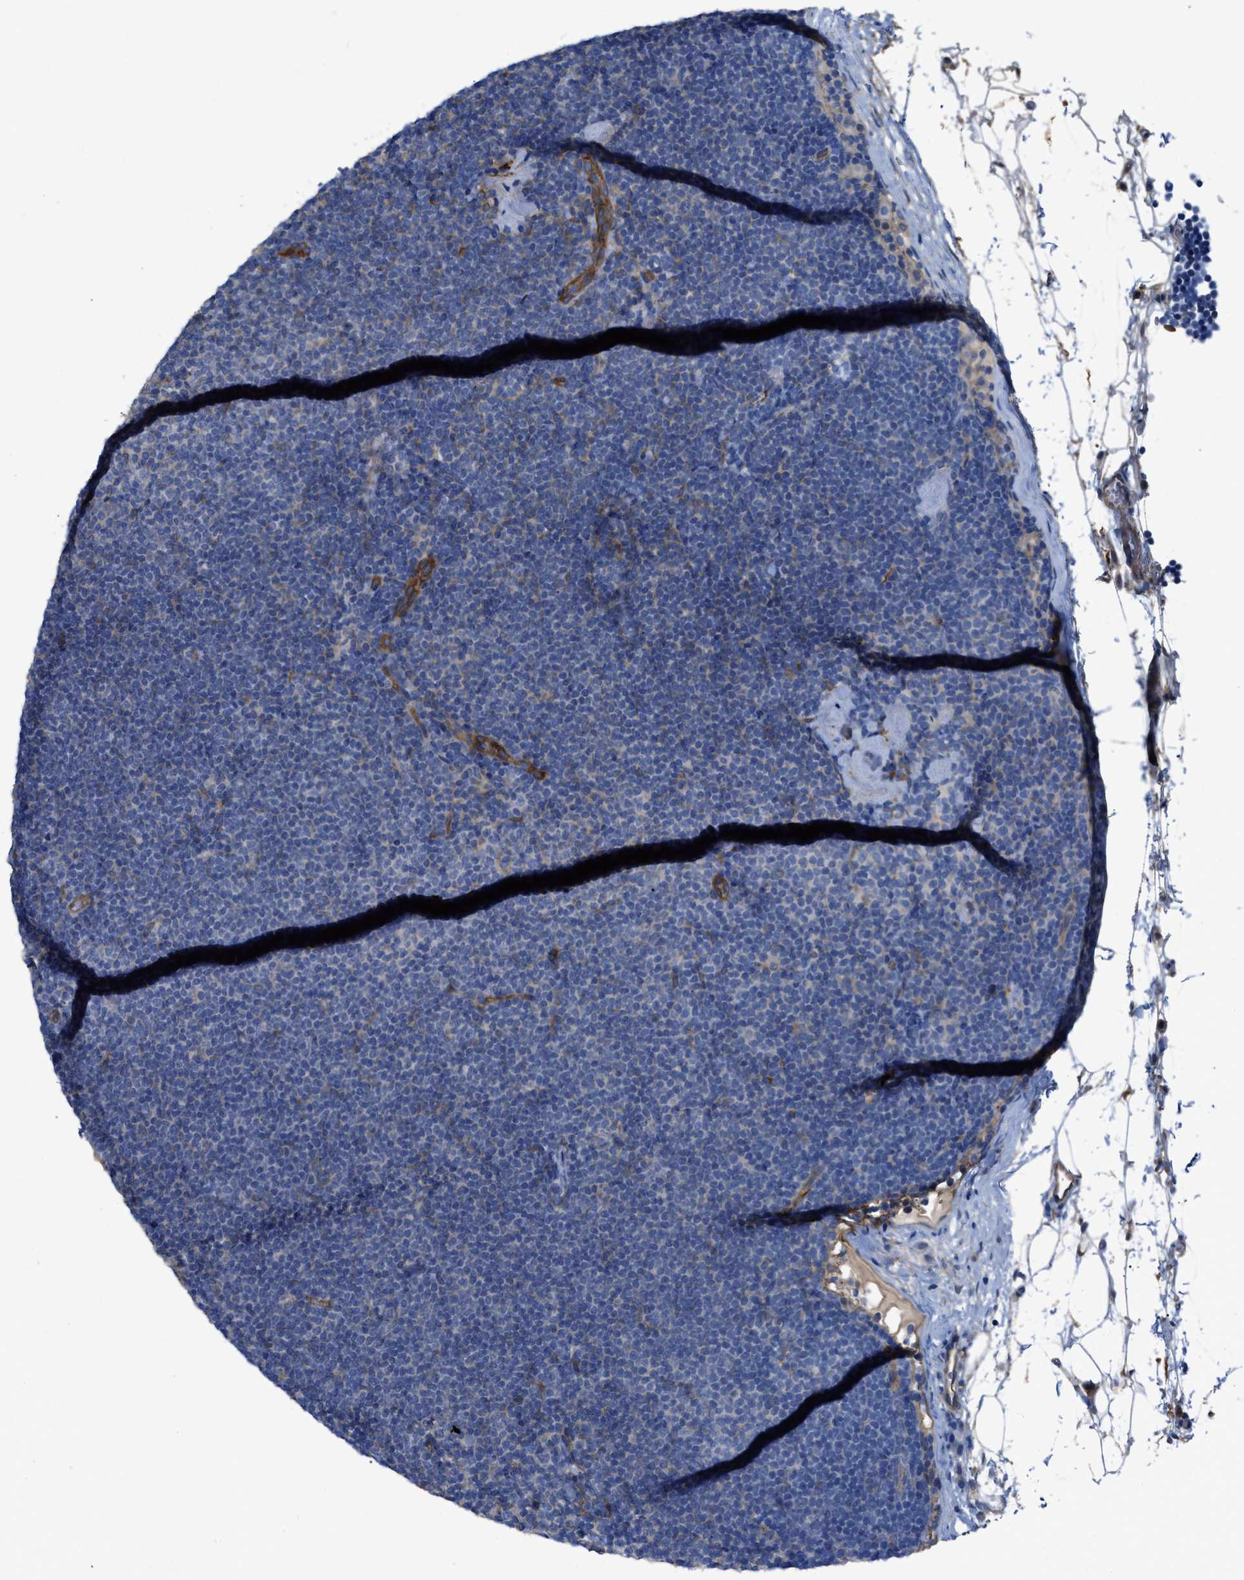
{"staining": {"intensity": "weak", "quantity": "<25%", "location": "cytoplasmic/membranous"}, "tissue": "lymphoma", "cell_type": "Tumor cells", "image_type": "cancer", "snomed": [{"axis": "morphology", "description": "Malignant lymphoma, non-Hodgkin's type, Low grade"}, {"axis": "topography", "description": "Lymph node"}], "caption": "Image shows no protein staining in tumor cells of lymphoma tissue.", "gene": "TRIOBP", "patient": {"sex": "female", "age": 53}}